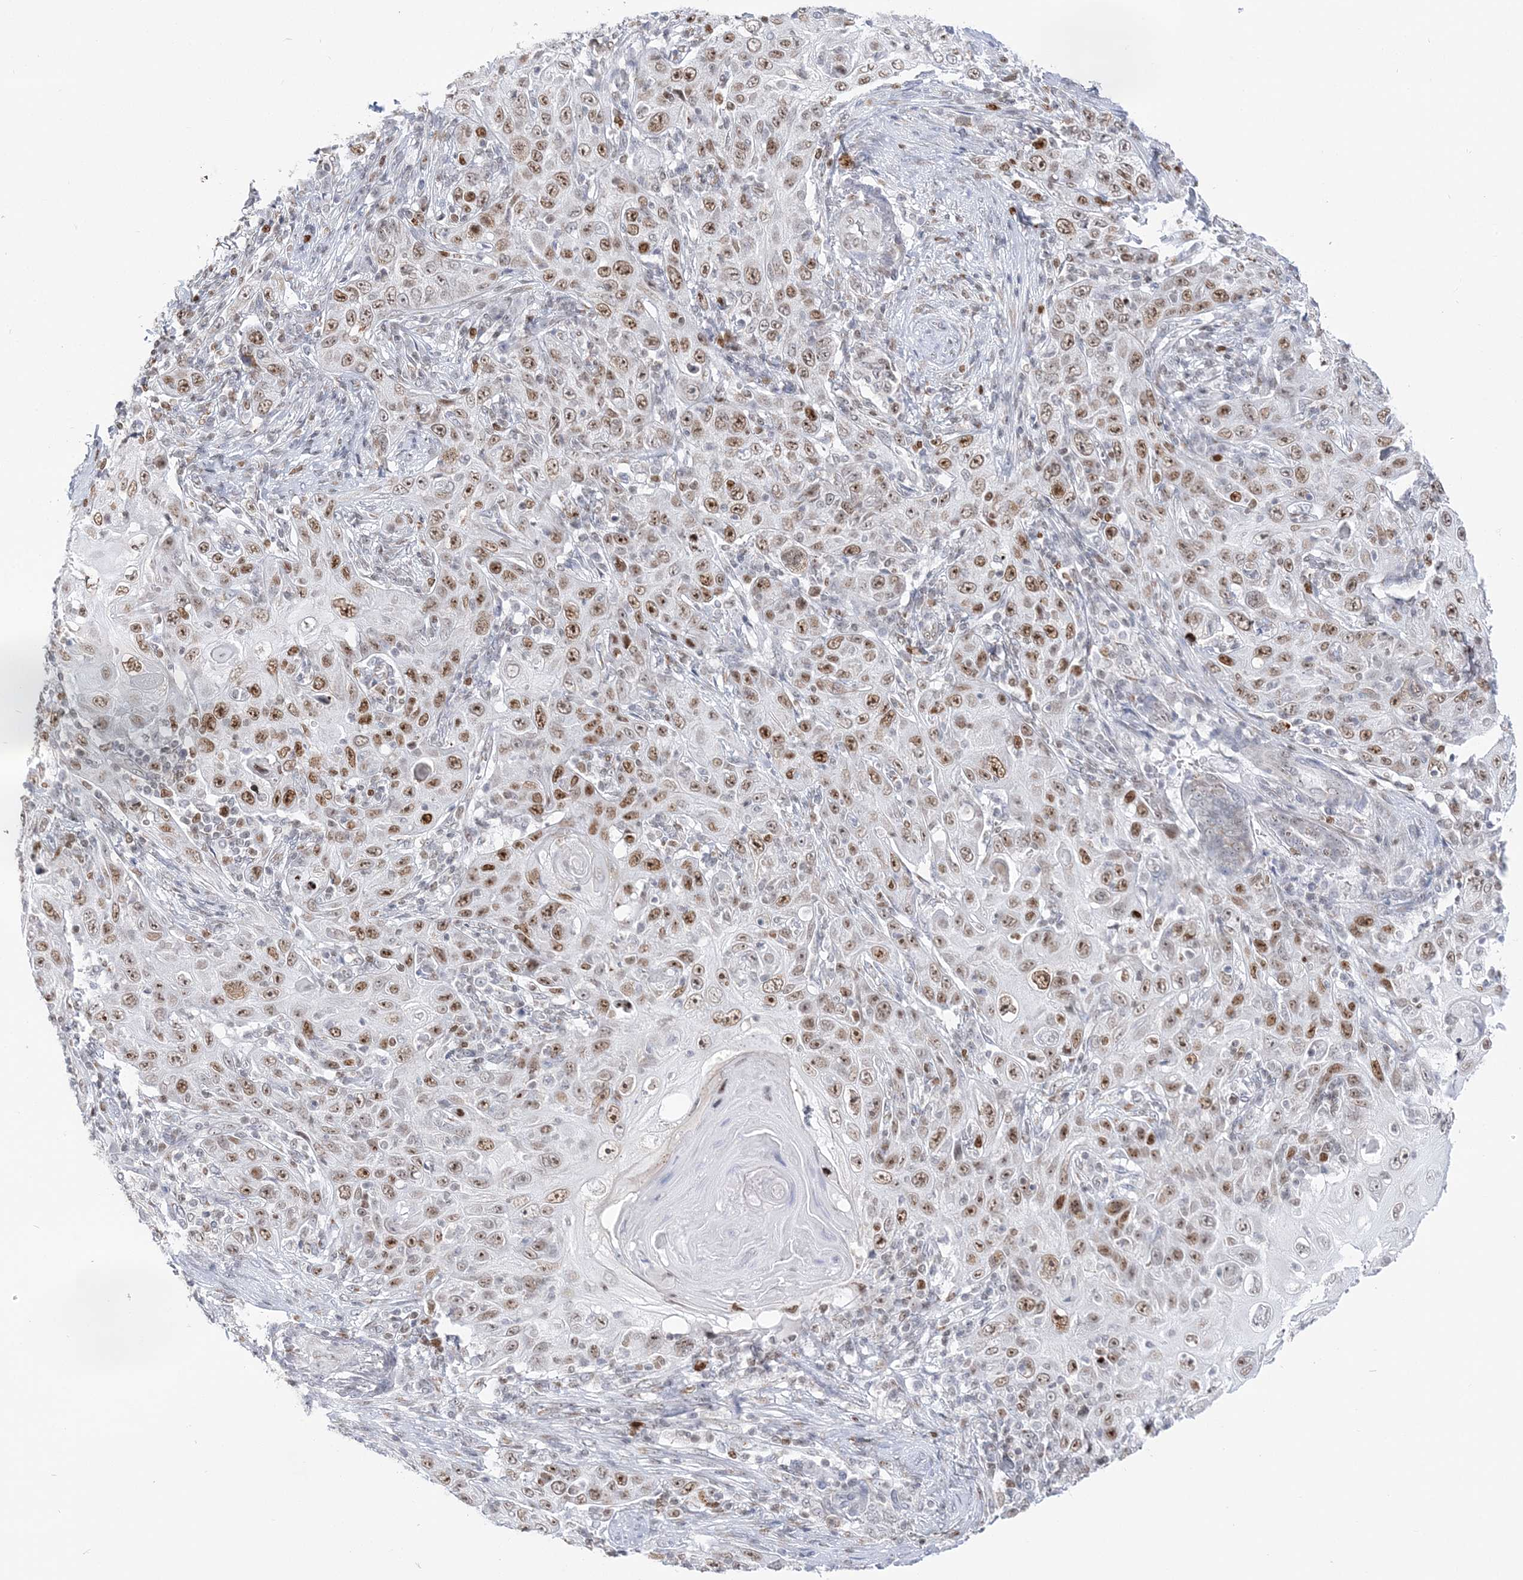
{"staining": {"intensity": "moderate", "quantity": ">75%", "location": "nuclear"}, "tissue": "skin cancer", "cell_type": "Tumor cells", "image_type": "cancer", "snomed": [{"axis": "morphology", "description": "Squamous cell carcinoma, NOS"}, {"axis": "topography", "description": "Skin"}], "caption": "Squamous cell carcinoma (skin) was stained to show a protein in brown. There is medium levels of moderate nuclear staining in approximately >75% of tumor cells.", "gene": "DDX21", "patient": {"sex": "female", "age": 88}}